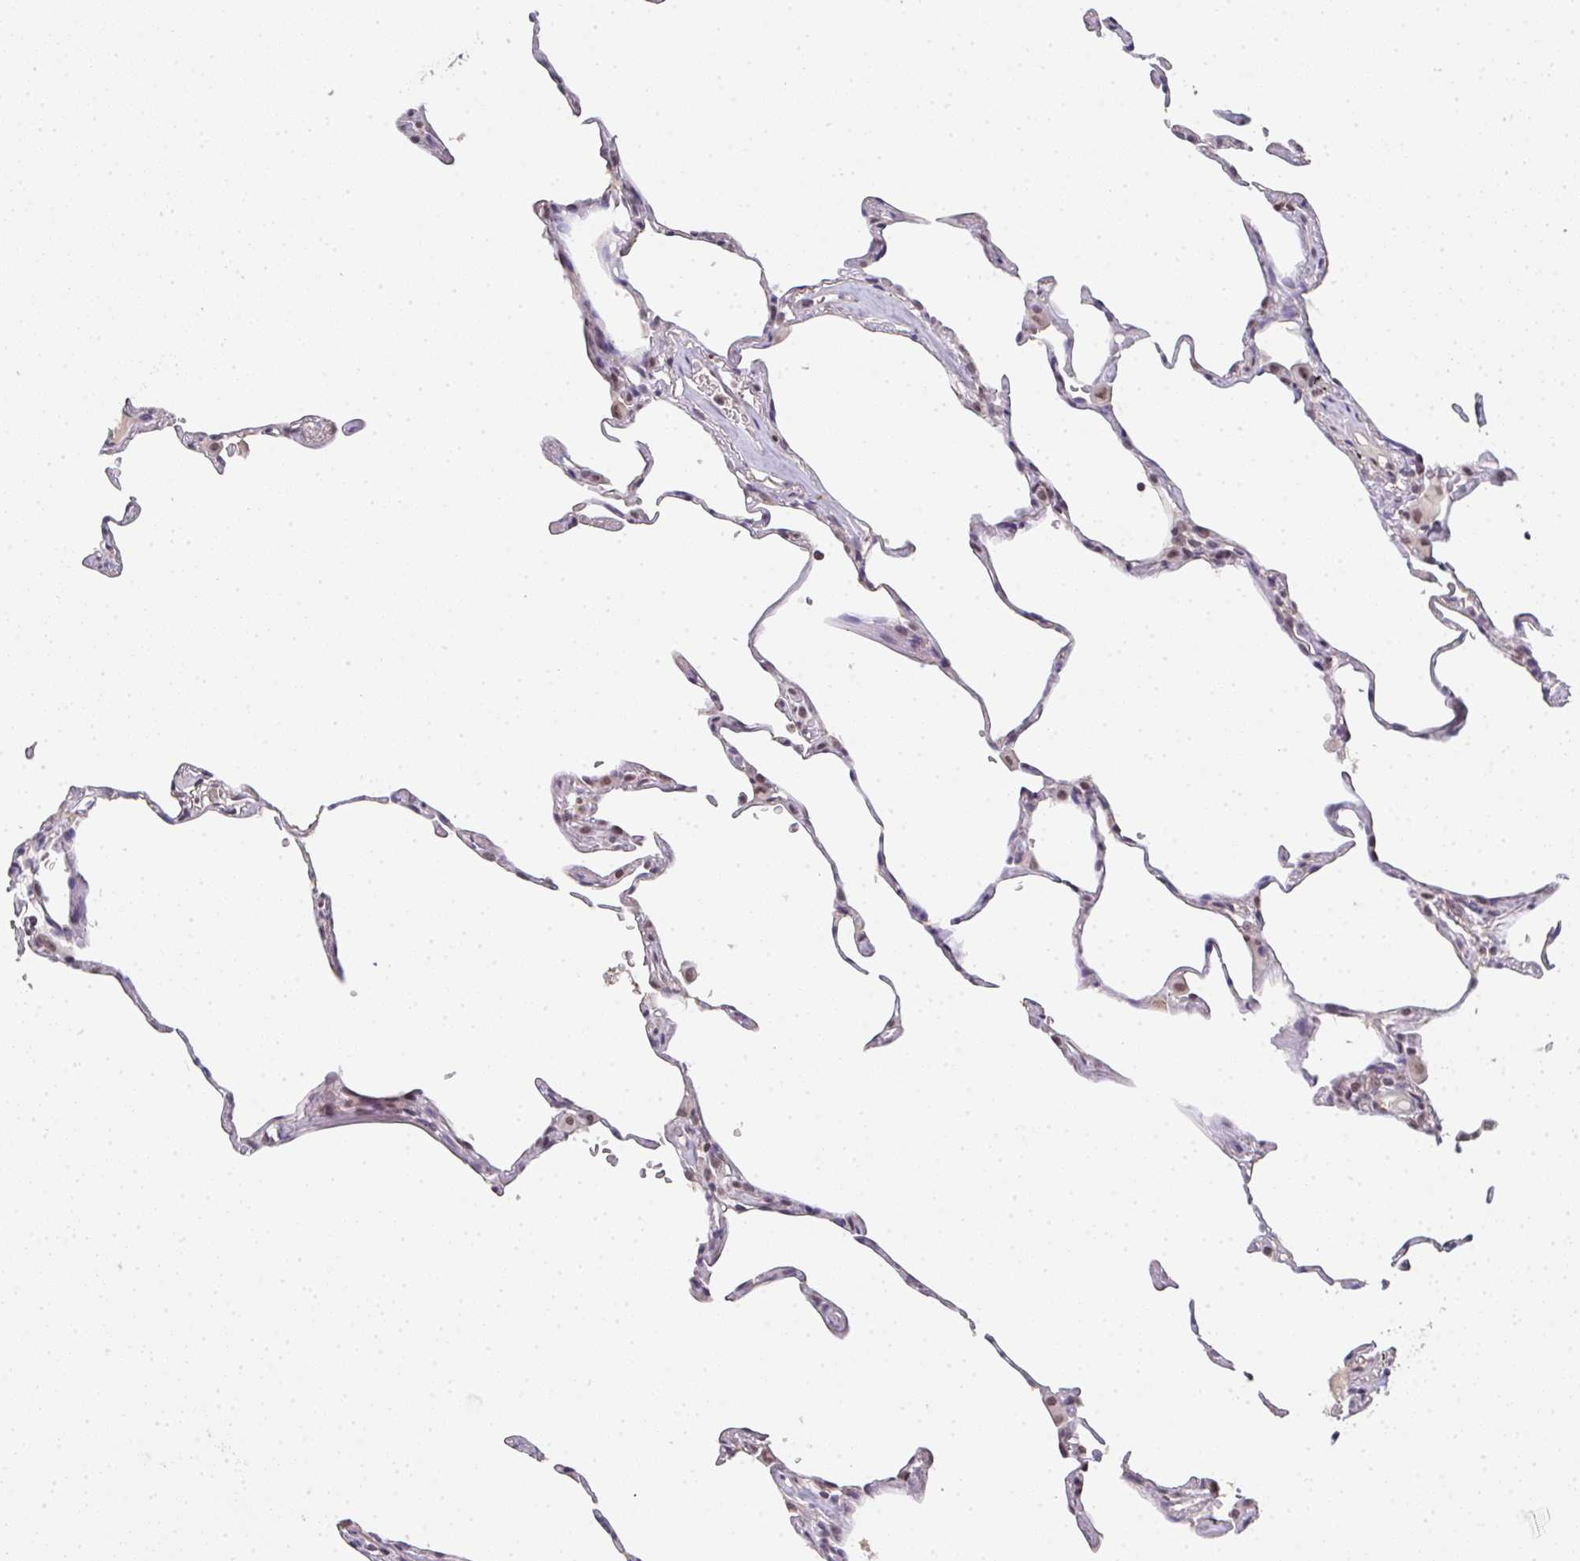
{"staining": {"intensity": "weak", "quantity": "25%-75%", "location": "nuclear"}, "tissue": "lung", "cell_type": "Alveolar cells", "image_type": "normal", "snomed": [{"axis": "morphology", "description": "Normal tissue, NOS"}, {"axis": "topography", "description": "Lung"}], "caption": "High-power microscopy captured an immunohistochemistry (IHC) histopathology image of normal lung, revealing weak nuclear staining in about 25%-75% of alveolar cells.", "gene": "DKC1", "patient": {"sex": "female", "age": 57}}